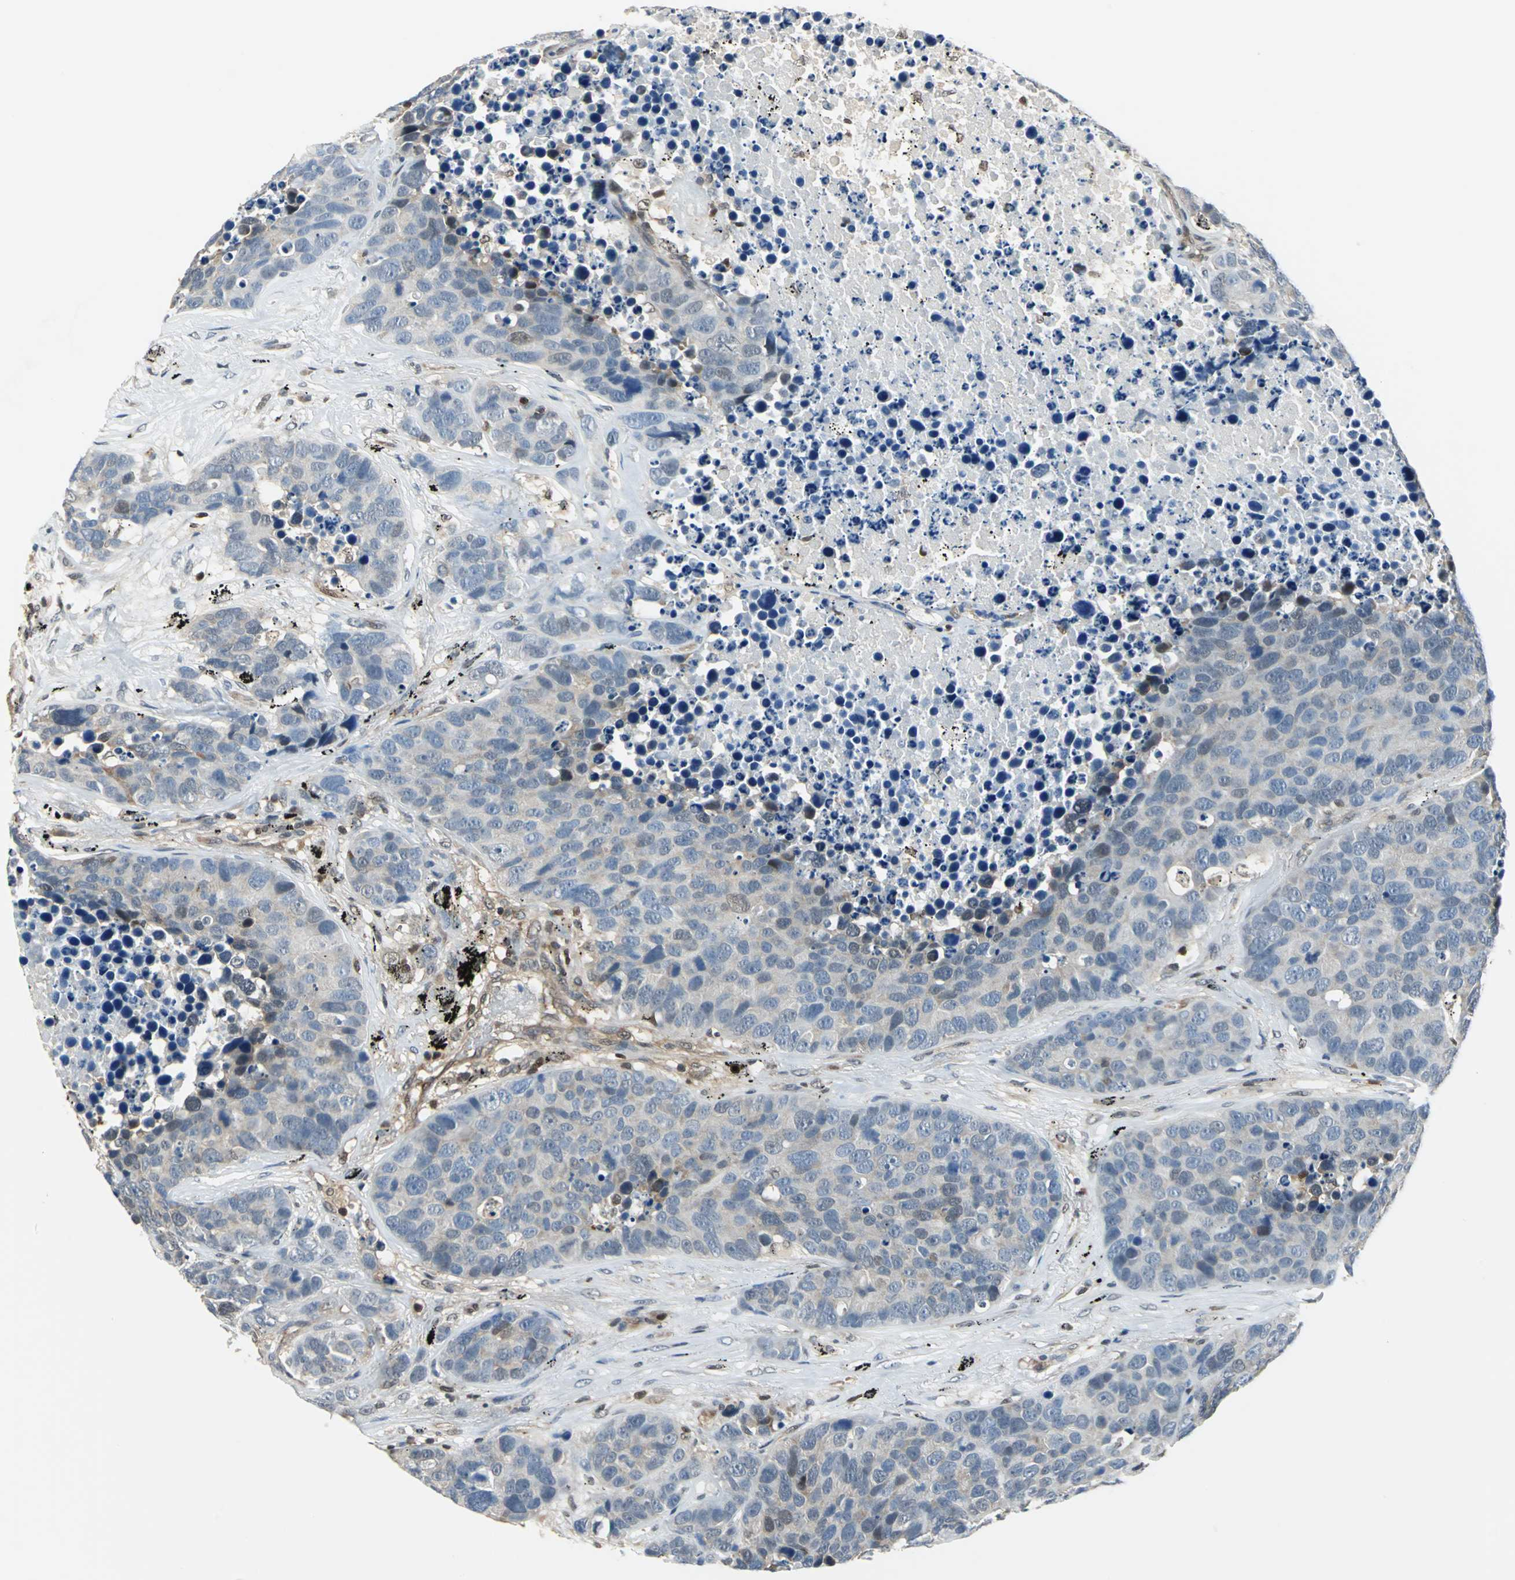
{"staining": {"intensity": "weak", "quantity": "25%-75%", "location": "cytoplasmic/membranous,nuclear"}, "tissue": "carcinoid", "cell_type": "Tumor cells", "image_type": "cancer", "snomed": [{"axis": "morphology", "description": "Carcinoid, malignant, NOS"}, {"axis": "topography", "description": "Lung"}], "caption": "Brown immunohistochemical staining in human carcinoid (malignant) exhibits weak cytoplasmic/membranous and nuclear staining in about 25%-75% of tumor cells.", "gene": "PSME1", "patient": {"sex": "male", "age": 60}}